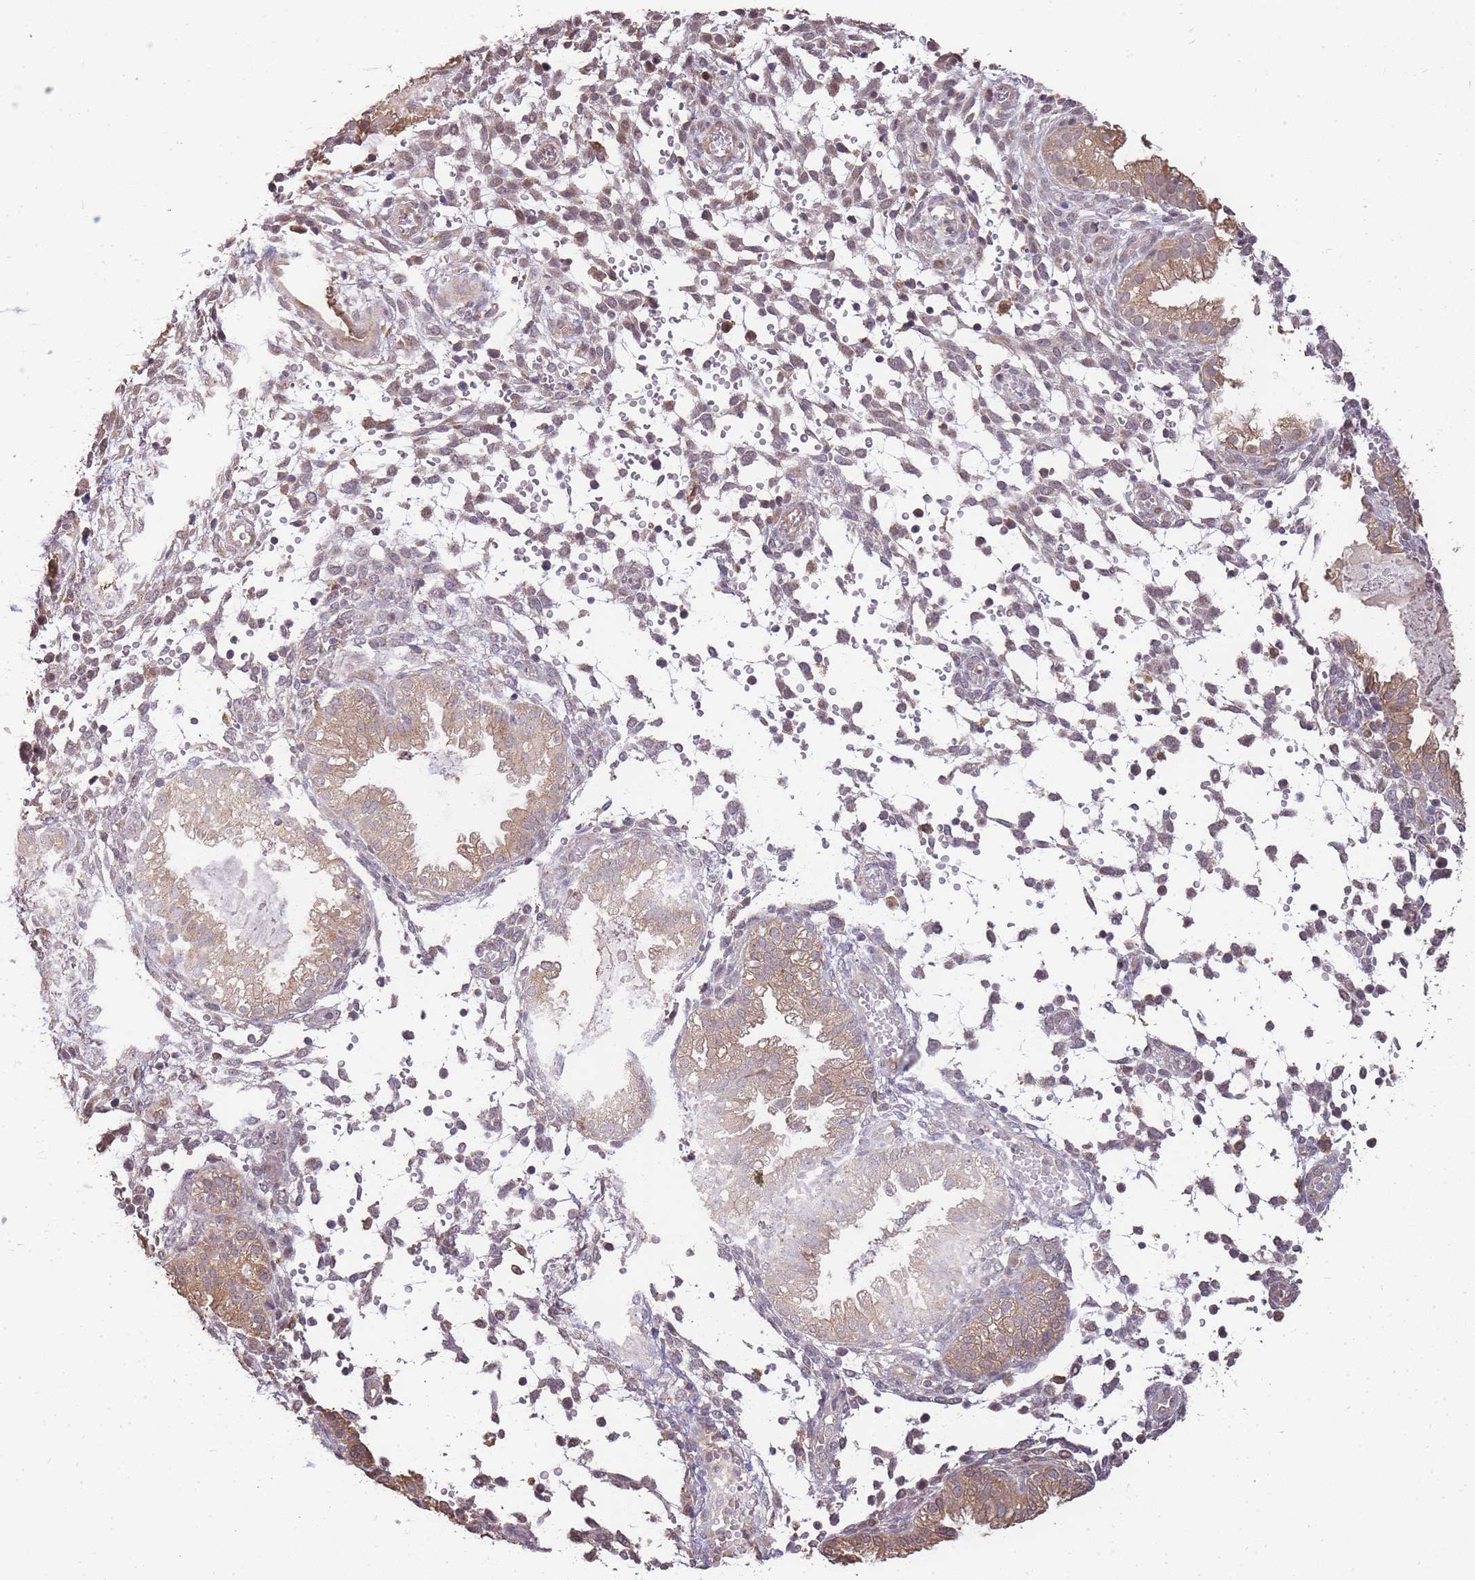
{"staining": {"intensity": "weak", "quantity": "<25%", "location": "cytoplasmic/membranous"}, "tissue": "endometrium", "cell_type": "Cells in endometrial stroma", "image_type": "normal", "snomed": [{"axis": "morphology", "description": "Normal tissue, NOS"}, {"axis": "topography", "description": "Endometrium"}], "caption": "Immunohistochemistry photomicrograph of normal human endometrium stained for a protein (brown), which exhibits no positivity in cells in endometrial stroma. (DAB (3,3'-diaminobenzidine) IHC with hematoxylin counter stain).", "gene": "CDKN2AIPNL", "patient": {"sex": "female", "age": 33}}